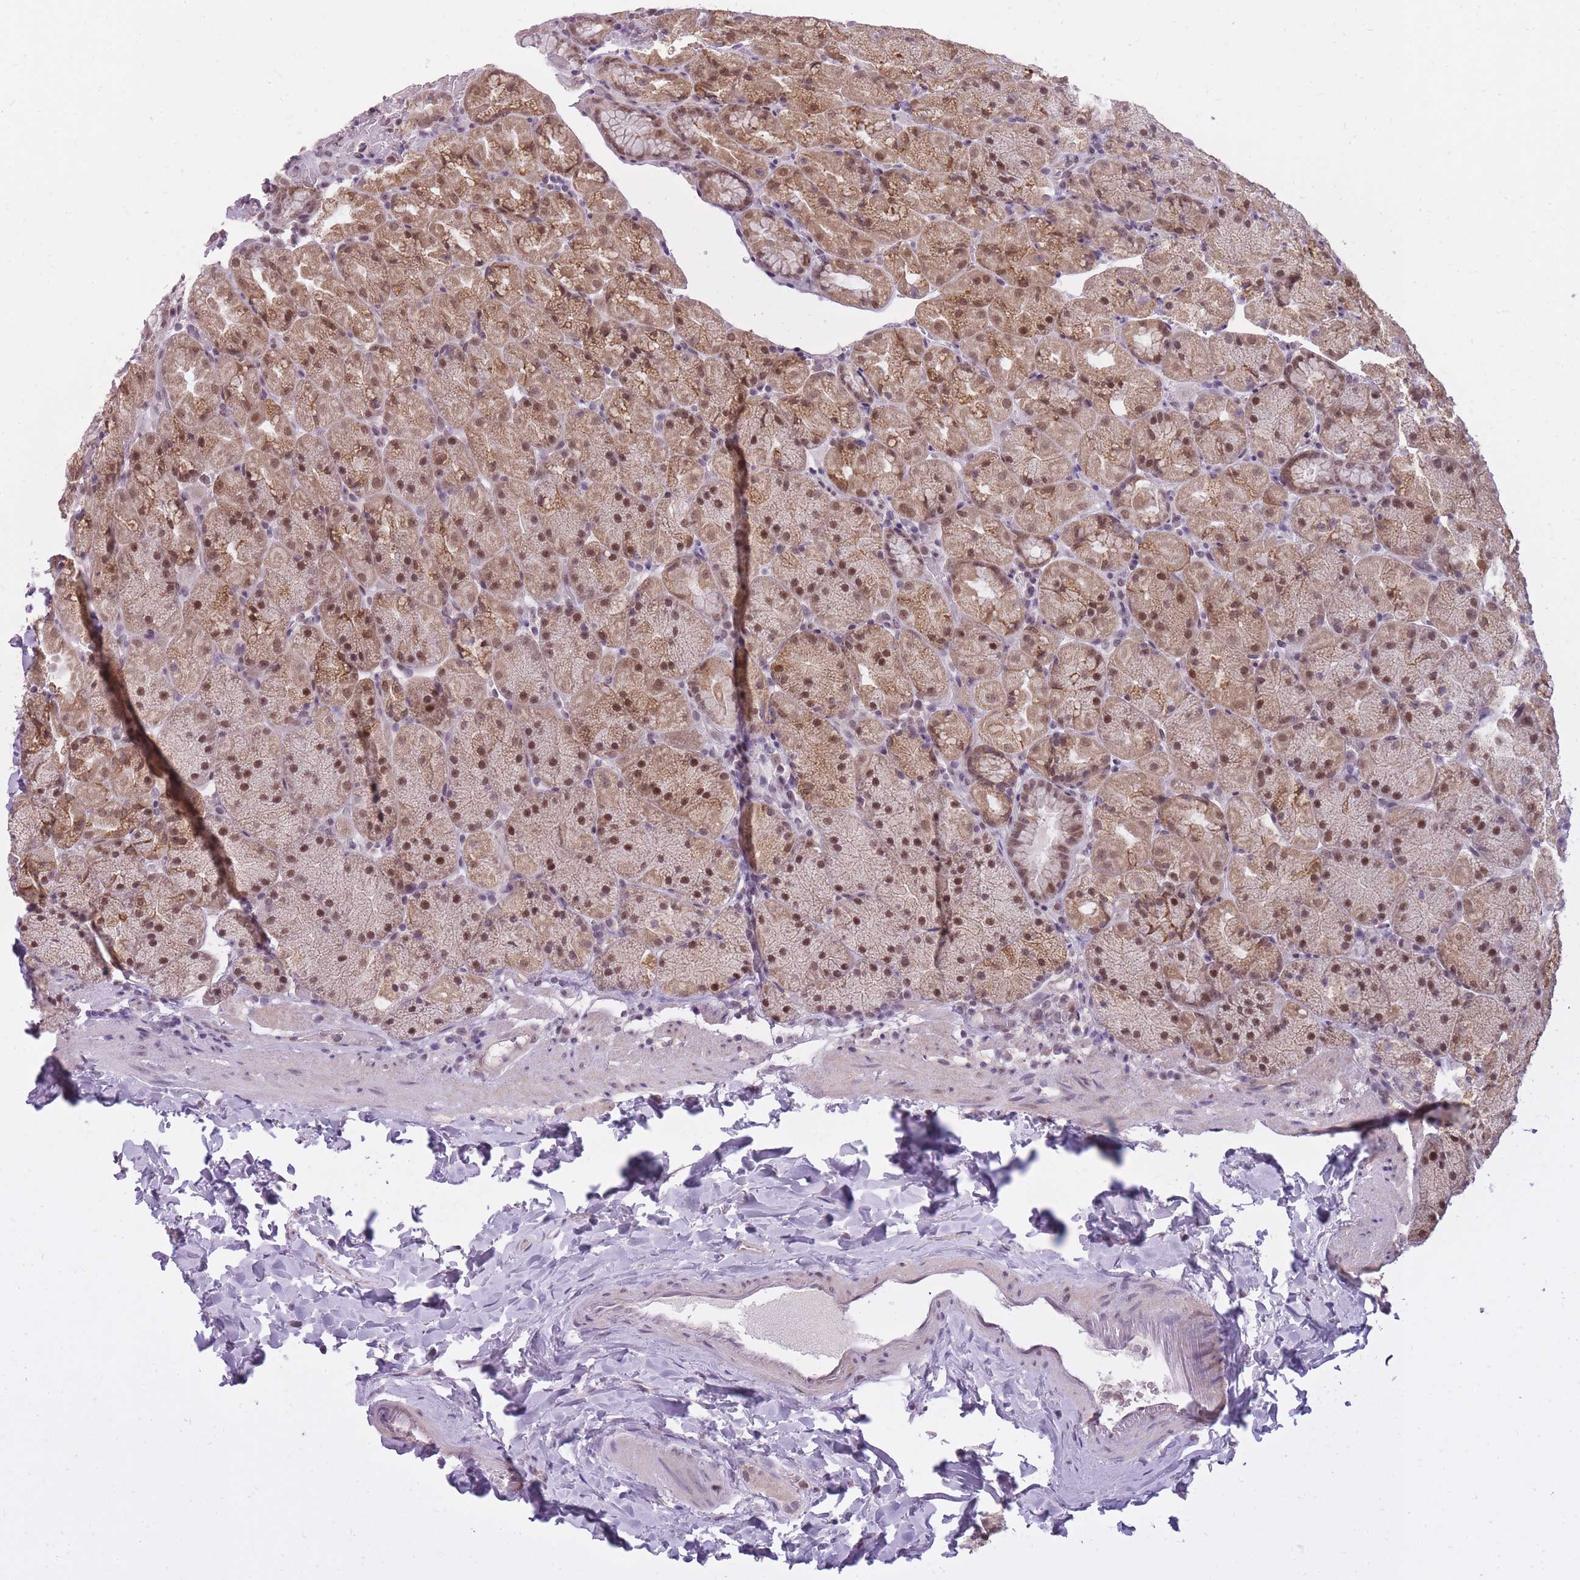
{"staining": {"intensity": "moderate", "quantity": ">75%", "location": "cytoplasmic/membranous,nuclear"}, "tissue": "stomach", "cell_type": "Glandular cells", "image_type": "normal", "snomed": [{"axis": "morphology", "description": "Normal tissue, NOS"}, {"axis": "topography", "description": "Stomach, upper"}, {"axis": "topography", "description": "Stomach, lower"}], "caption": "Benign stomach demonstrates moderate cytoplasmic/membranous,nuclear staining in approximately >75% of glandular cells (DAB = brown stain, brightfield microscopy at high magnification)..", "gene": "TIGD1", "patient": {"sex": "male", "age": 67}}